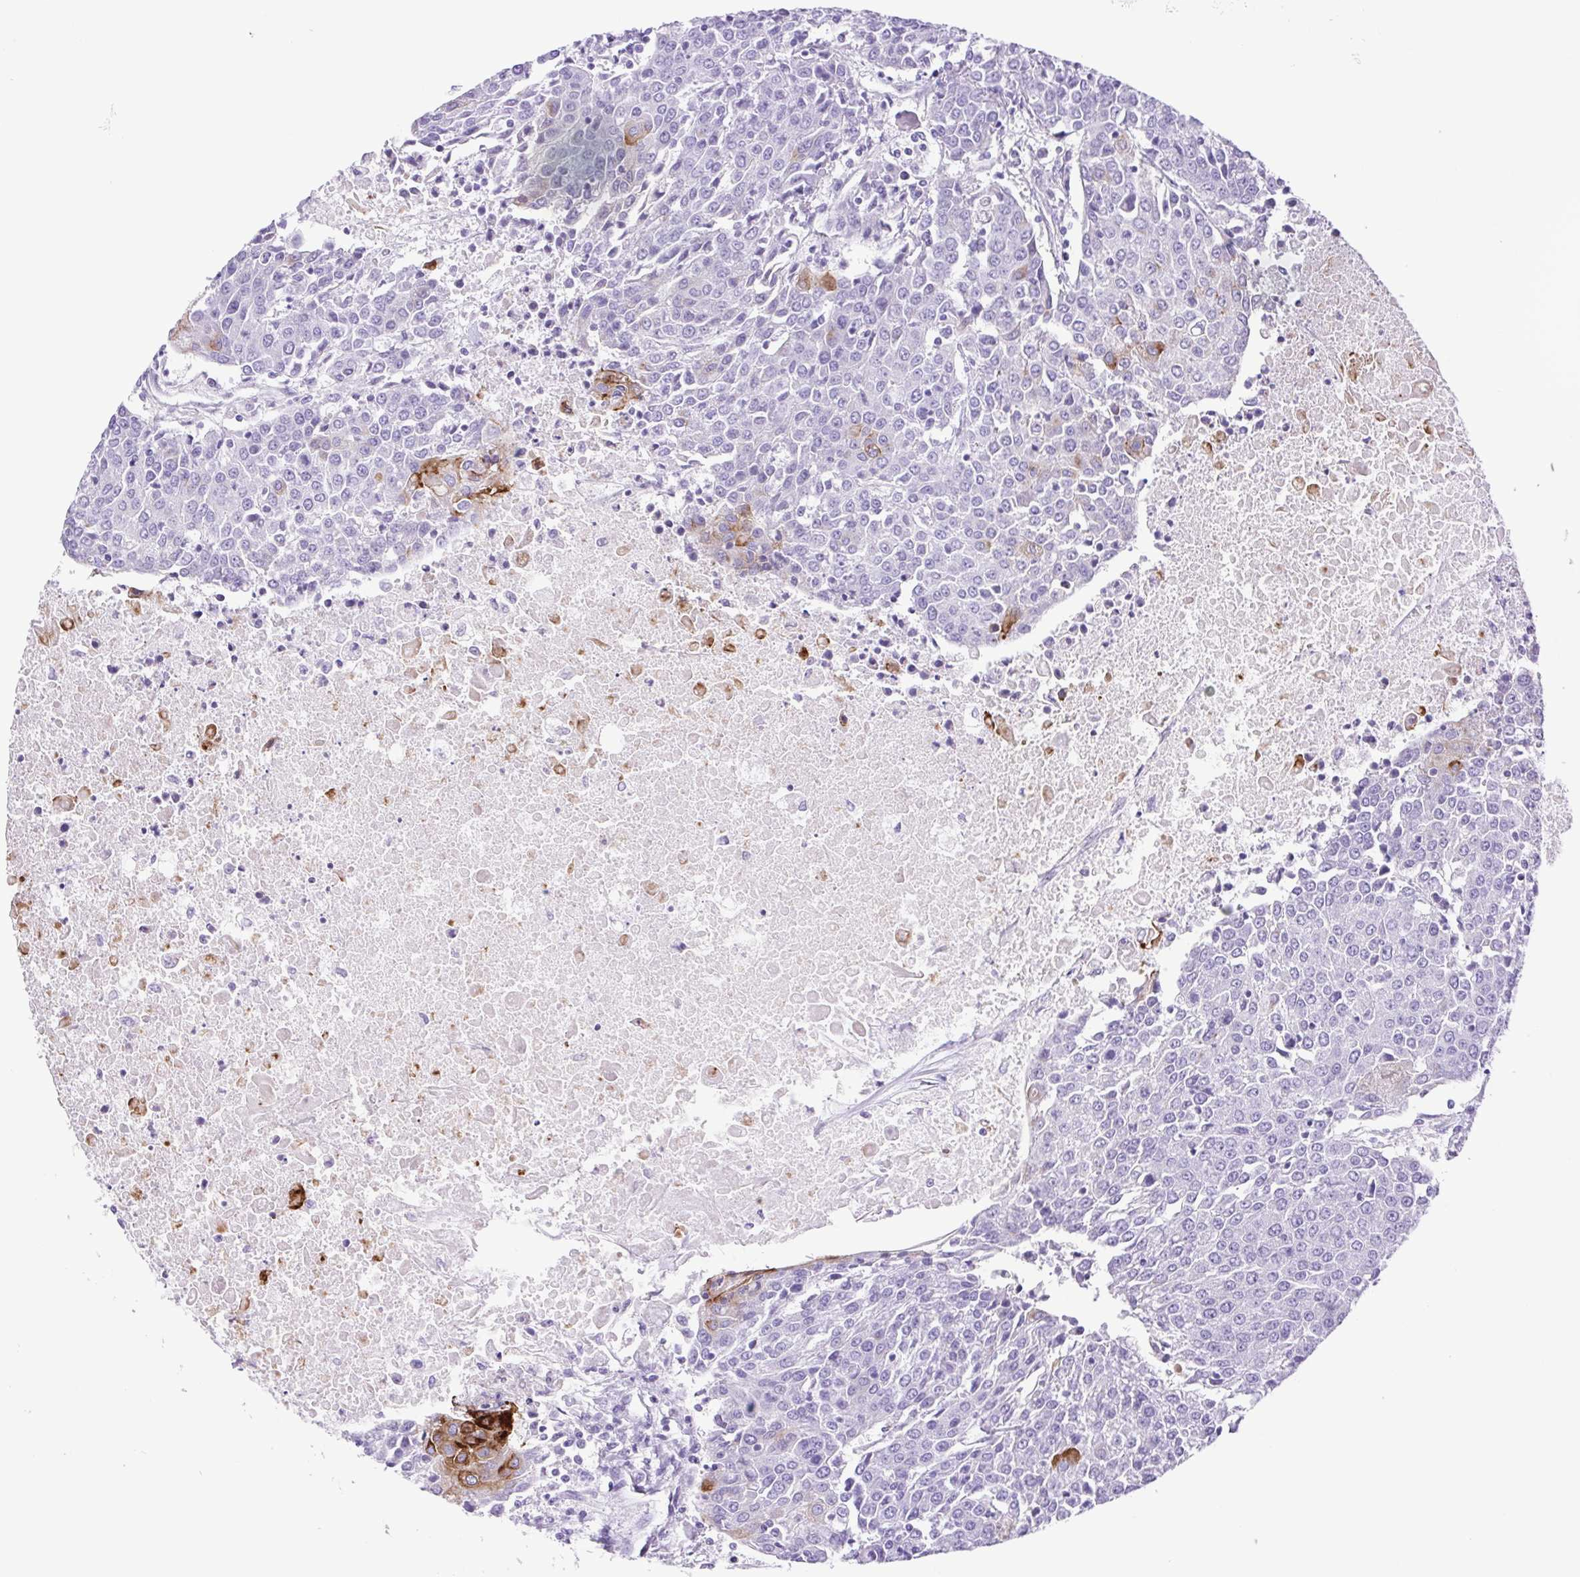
{"staining": {"intensity": "strong", "quantity": "<25%", "location": "cytoplasmic/membranous"}, "tissue": "urothelial cancer", "cell_type": "Tumor cells", "image_type": "cancer", "snomed": [{"axis": "morphology", "description": "Urothelial carcinoma, High grade"}, {"axis": "topography", "description": "Urinary bladder"}], "caption": "High-power microscopy captured an IHC photomicrograph of high-grade urothelial carcinoma, revealing strong cytoplasmic/membranous expression in about <25% of tumor cells.", "gene": "CDSN", "patient": {"sex": "female", "age": 85}}